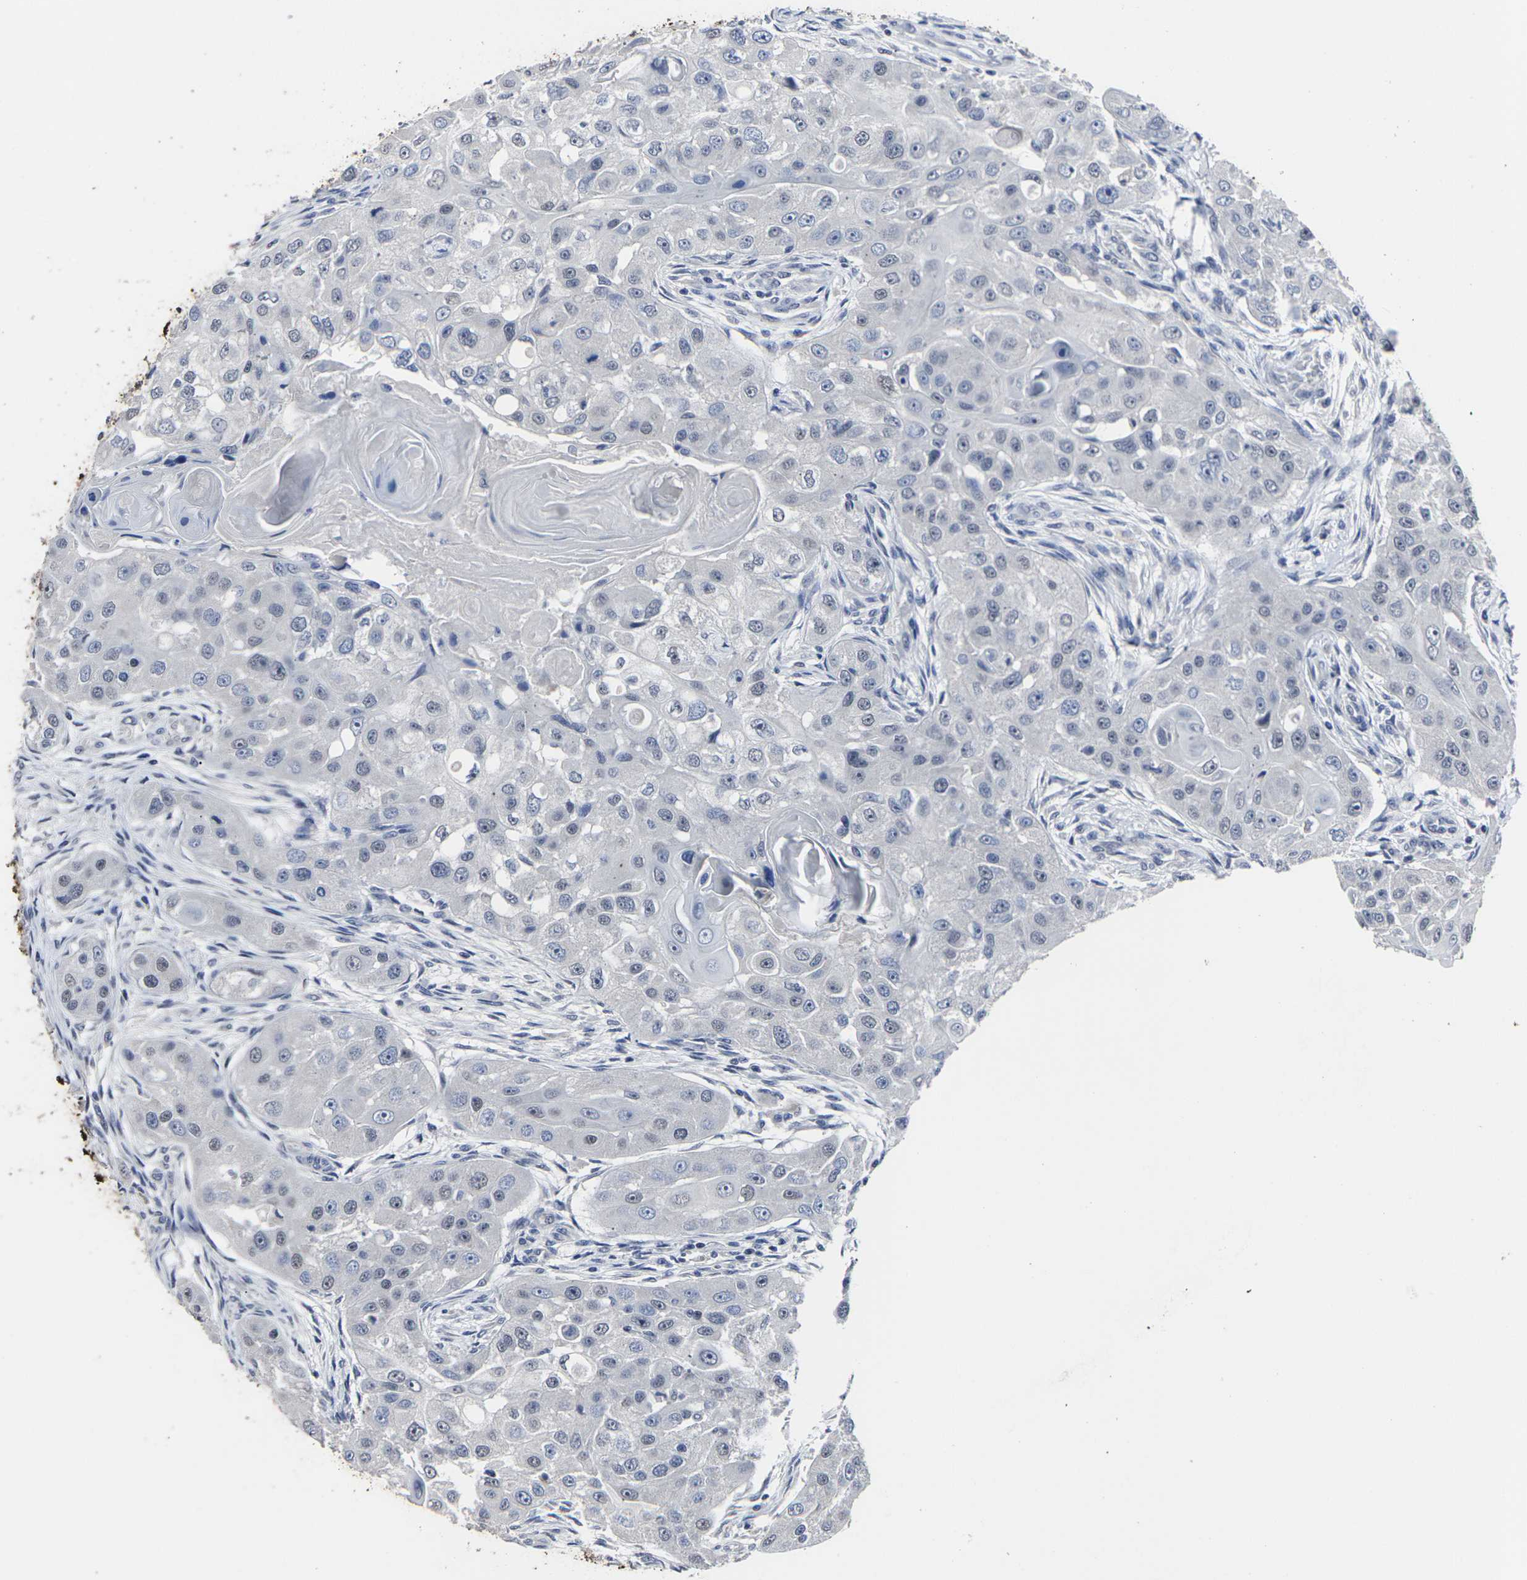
{"staining": {"intensity": "negative", "quantity": "none", "location": "none"}, "tissue": "head and neck cancer", "cell_type": "Tumor cells", "image_type": "cancer", "snomed": [{"axis": "morphology", "description": "Normal tissue, NOS"}, {"axis": "morphology", "description": "Squamous cell carcinoma, NOS"}, {"axis": "topography", "description": "Skeletal muscle"}, {"axis": "topography", "description": "Head-Neck"}], "caption": "IHC histopathology image of head and neck cancer stained for a protein (brown), which reveals no positivity in tumor cells.", "gene": "MSANTD4", "patient": {"sex": "male", "age": 51}}